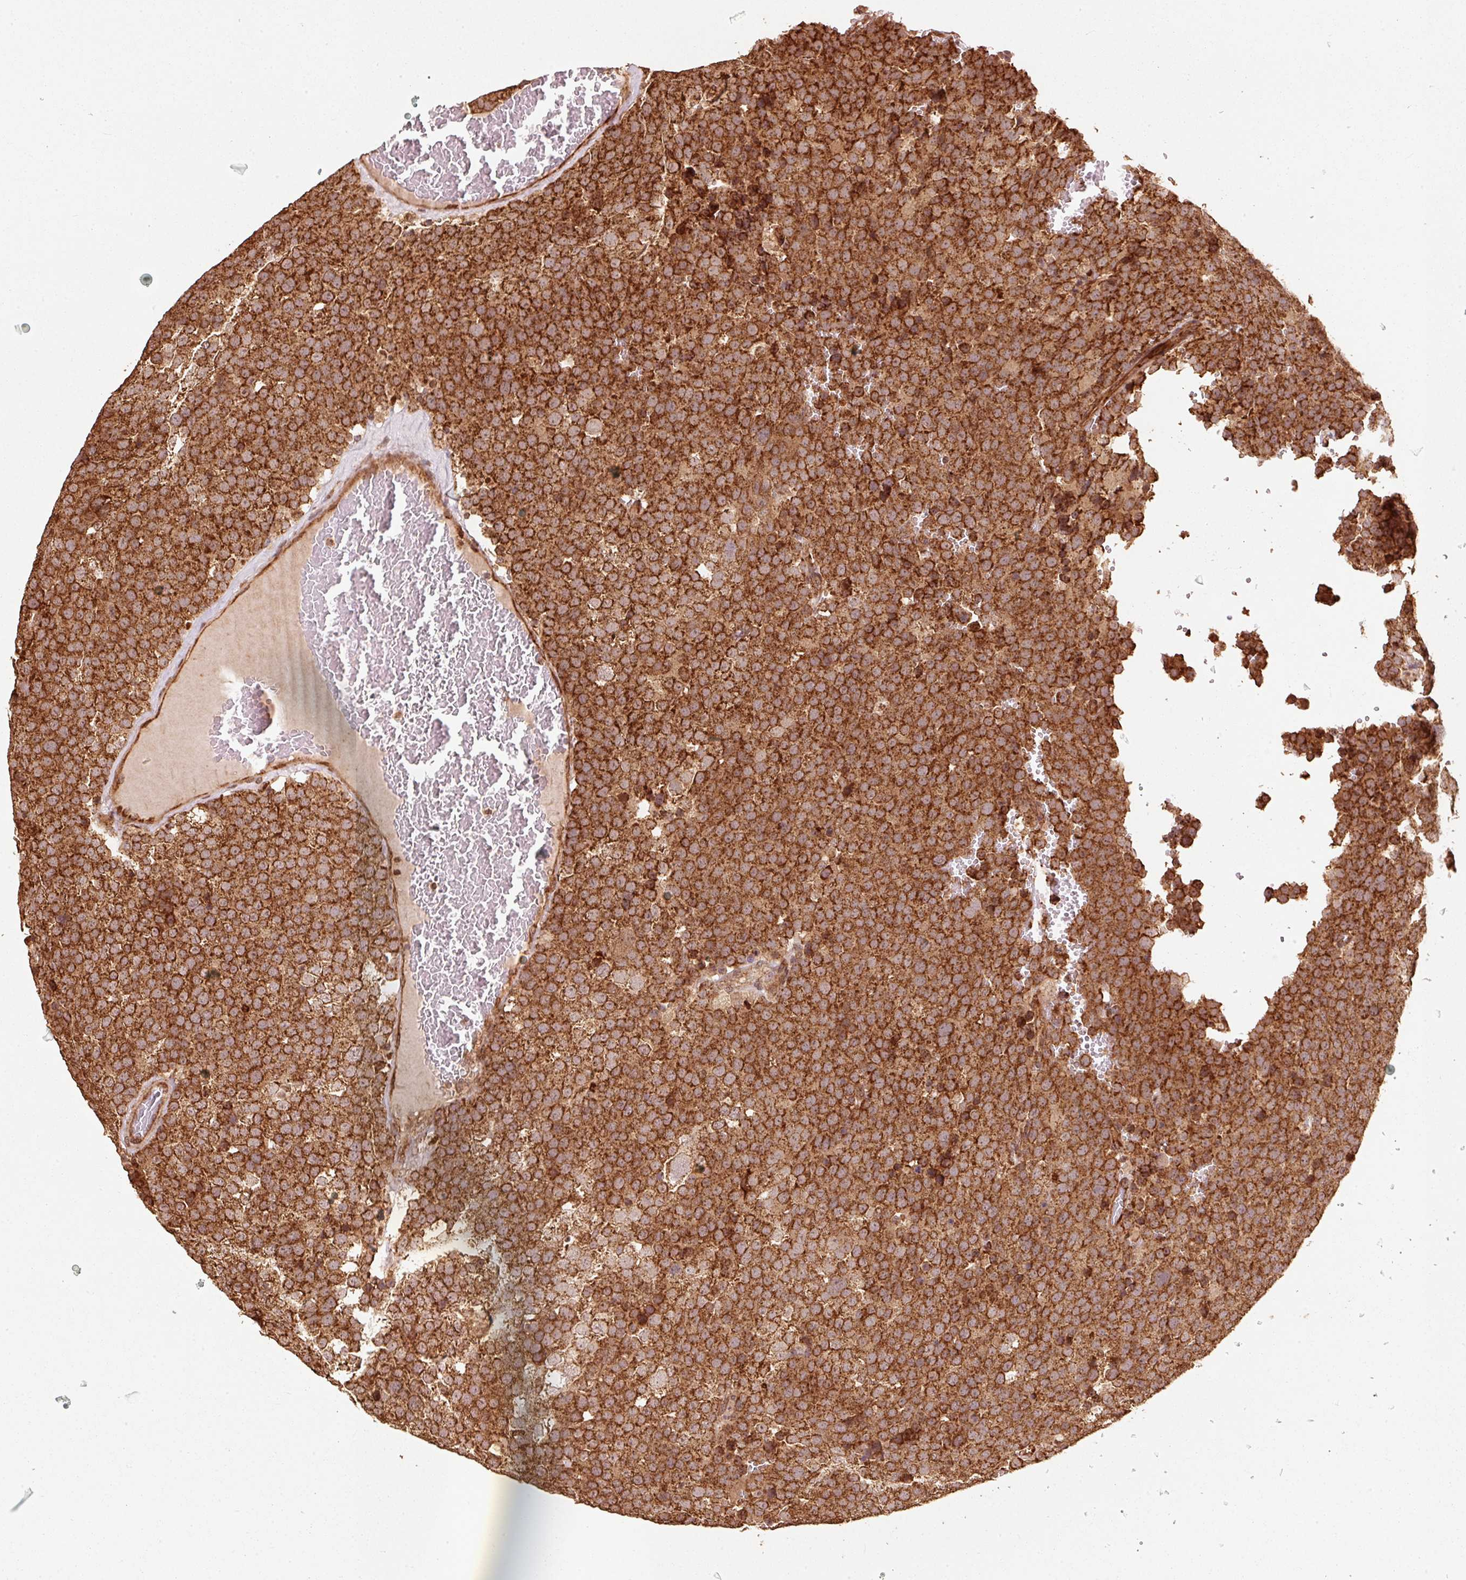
{"staining": {"intensity": "strong", "quantity": ">75%", "location": "cytoplasmic/membranous"}, "tissue": "testis cancer", "cell_type": "Tumor cells", "image_type": "cancer", "snomed": [{"axis": "morphology", "description": "Seminoma, NOS"}, {"axis": "topography", "description": "Testis"}], "caption": "High-magnification brightfield microscopy of testis seminoma stained with DAB (3,3'-diaminobenzidine) (brown) and counterstained with hematoxylin (blue). tumor cells exhibit strong cytoplasmic/membranous expression is present in approximately>75% of cells. The protein is stained brown, and the nuclei are stained in blue (DAB IHC with brightfield microscopy, high magnification).", "gene": "MRPL16", "patient": {"sex": "male", "age": 71}}